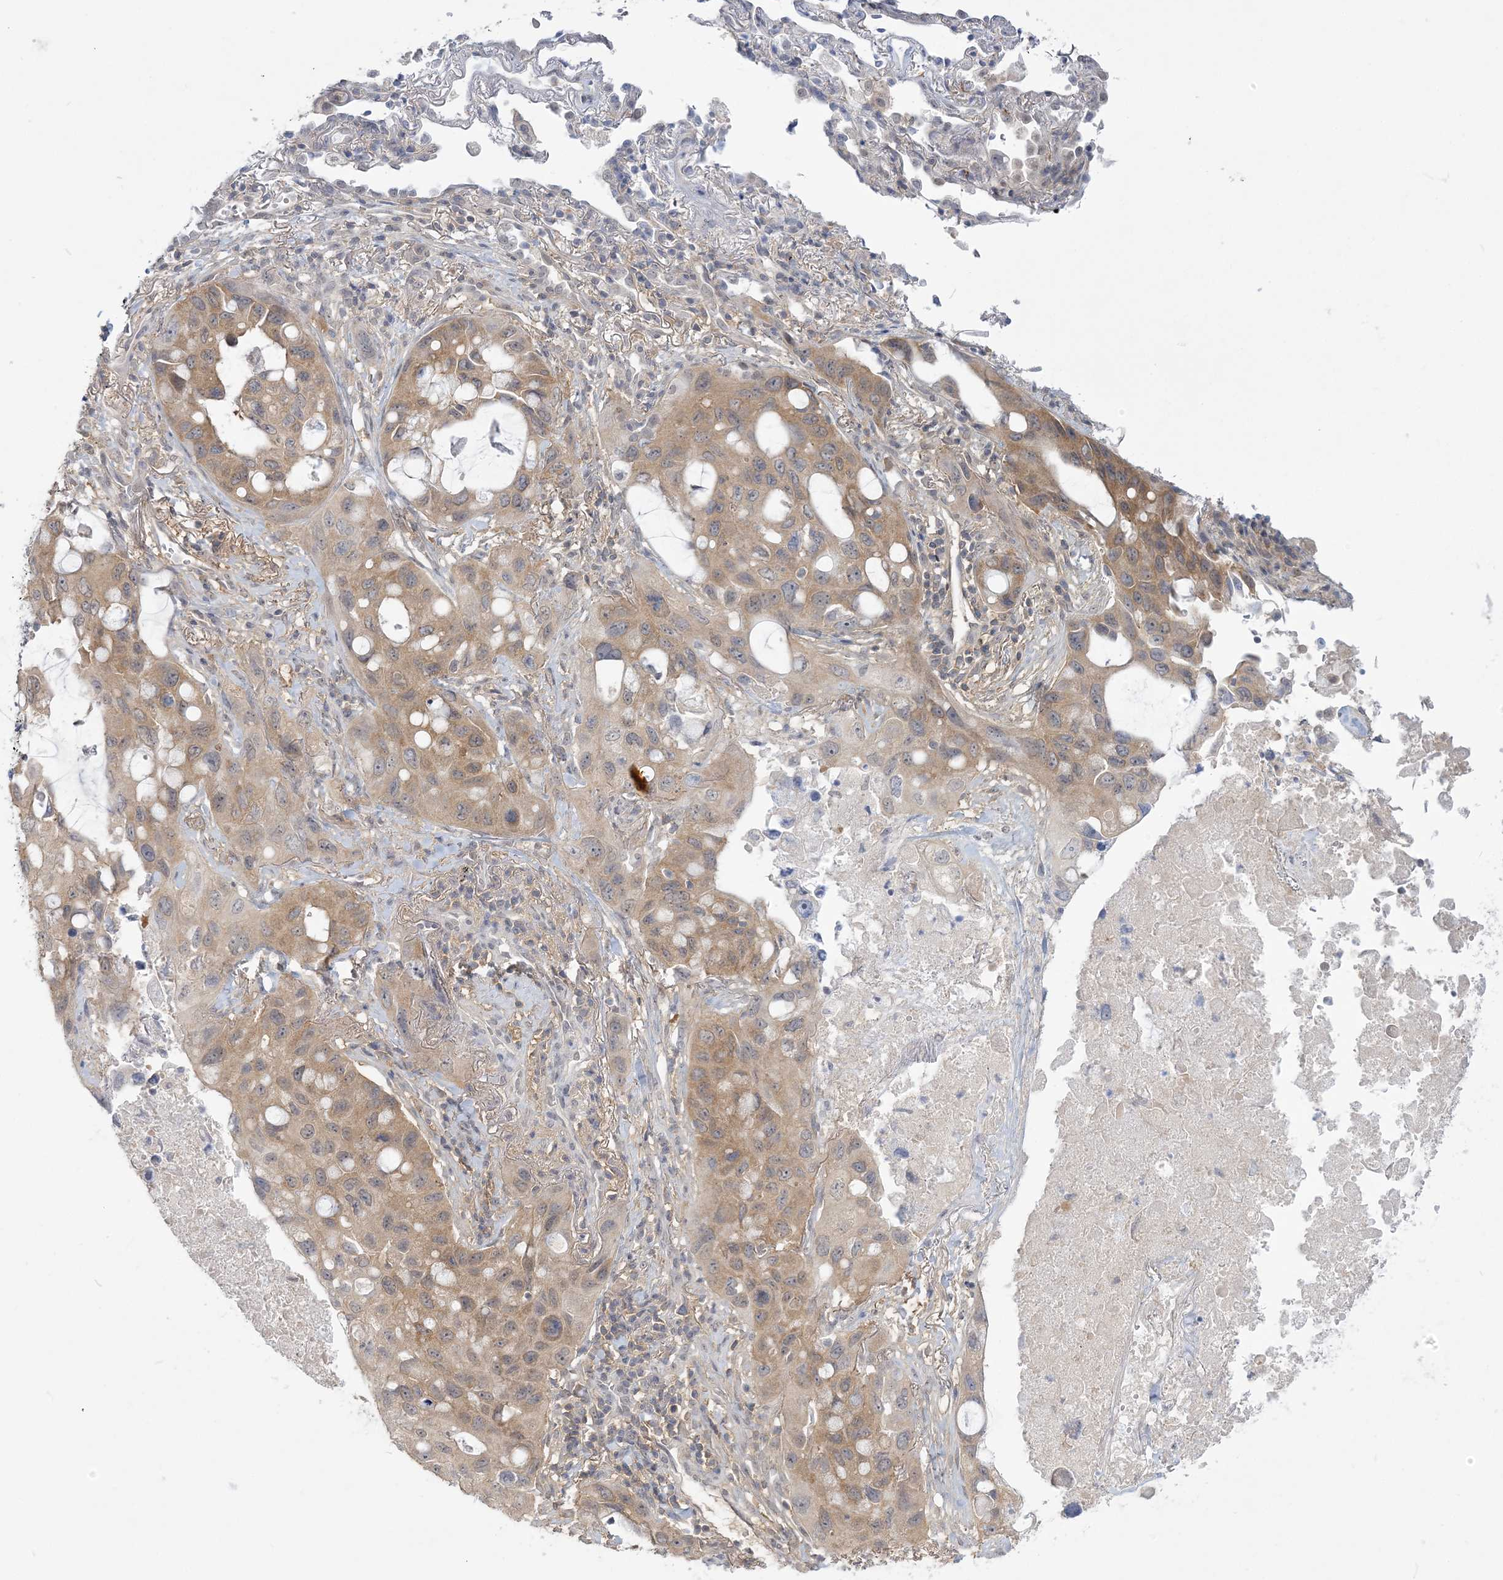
{"staining": {"intensity": "moderate", "quantity": ">75%", "location": "cytoplasmic/membranous"}, "tissue": "lung cancer", "cell_type": "Tumor cells", "image_type": "cancer", "snomed": [{"axis": "morphology", "description": "Squamous cell carcinoma, NOS"}, {"axis": "topography", "description": "Lung"}], "caption": "A high-resolution histopathology image shows IHC staining of lung cancer, which displays moderate cytoplasmic/membranous positivity in about >75% of tumor cells.", "gene": "ANKS1A", "patient": {"sex": "female", "age": 73}}